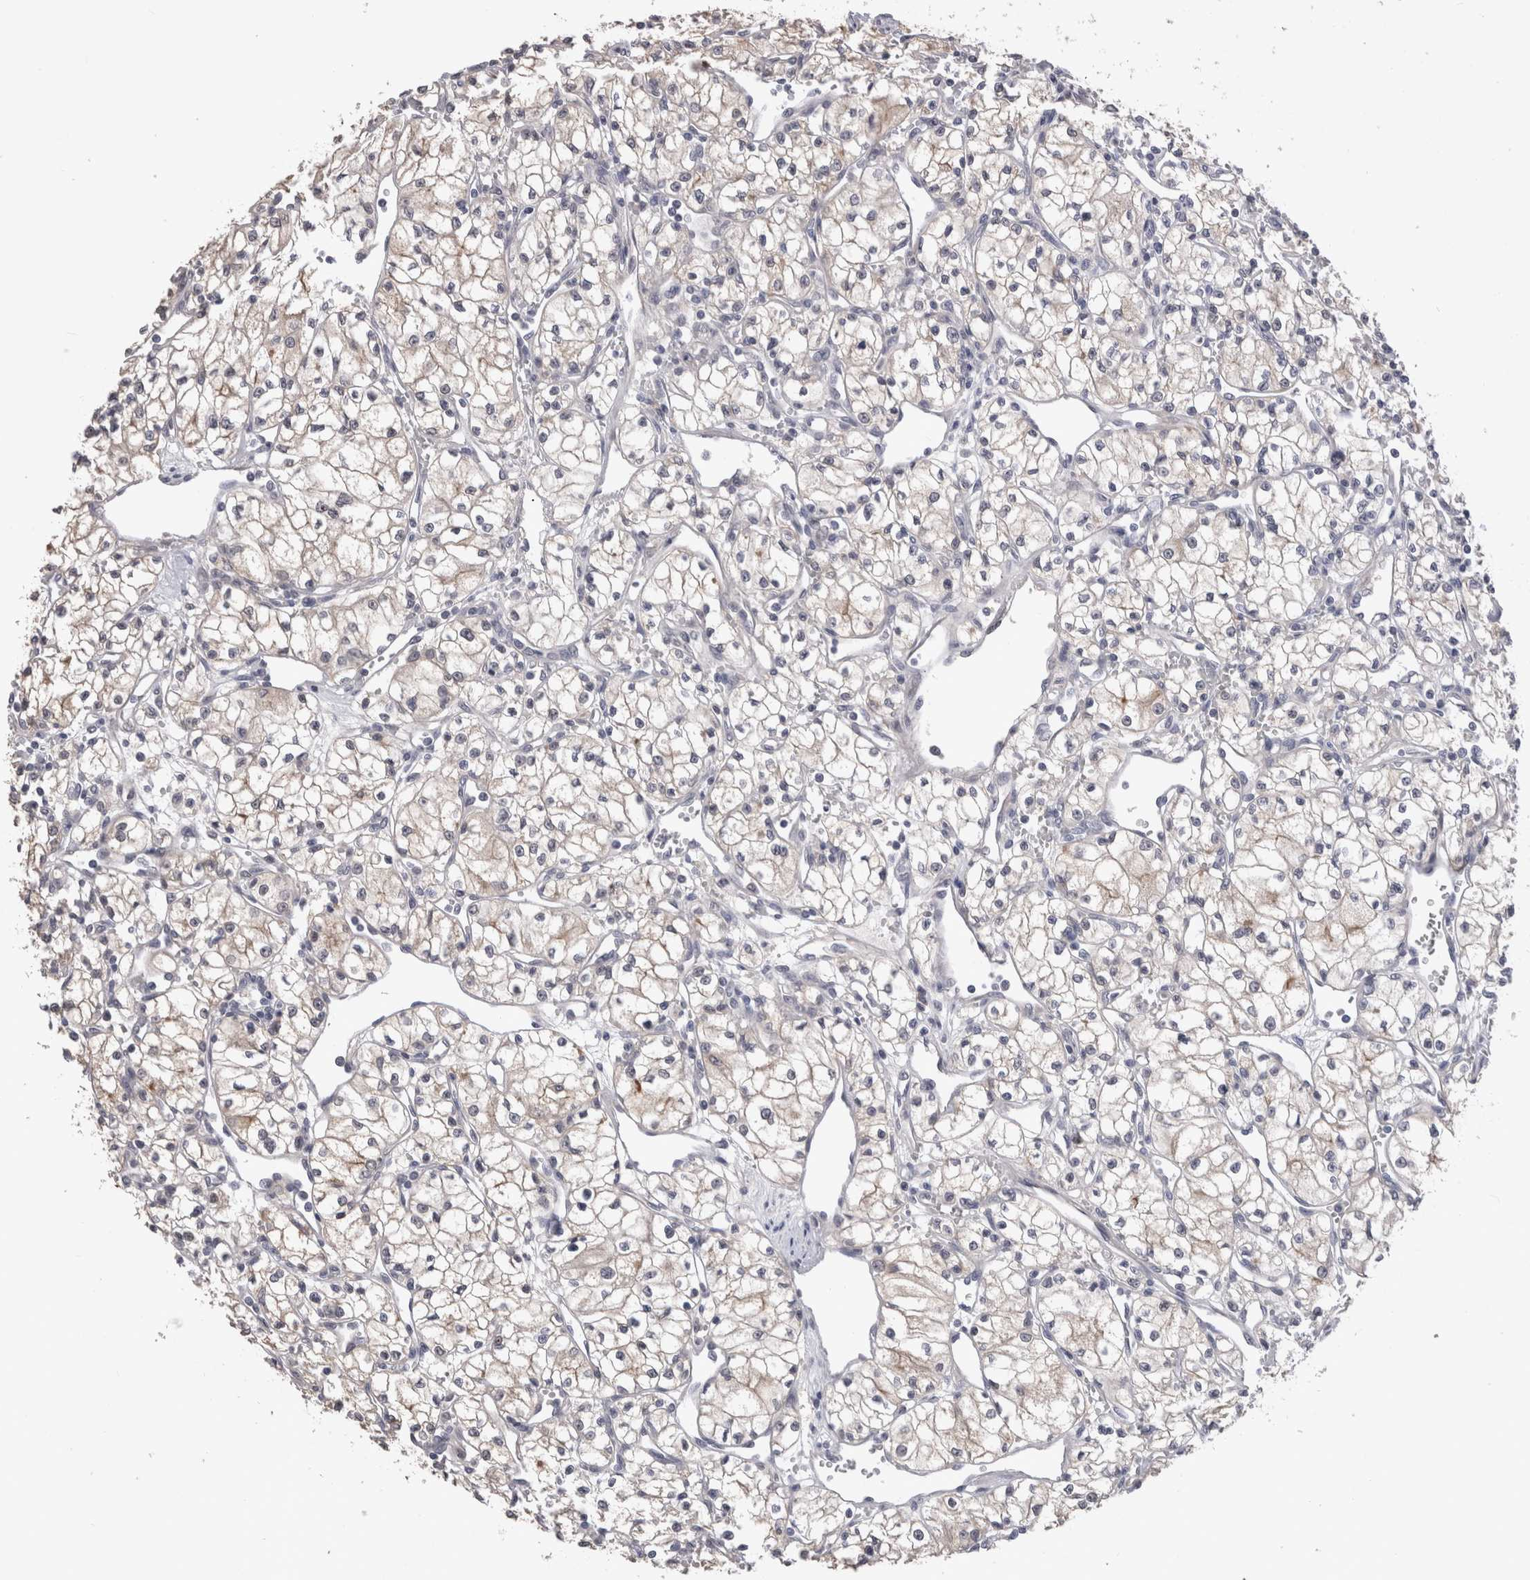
{"staining": {"intensity": "weak", "quantity": "<25%", "location": "cytoplasmic/membranous"}, "tissue": "renal cancer", "cell_type": "Tumor cells", "image_type": "cancer", "snomed": [{"axis": "morphology", "description": "Normal tissue, NOS"}, {"axis": "morphology", "description": "Adenocarcinoma, NOS"}, {"axis": "topography", "description": "Kidney"}], "caption": "A high-resolution histopathology image shows immunohistochemistry (IHC) staining of renal cancer, which exhibits no significant expression in tumor cells.", "gene": "CRYBG1", "patient": {"sex": "male", "age": 59}}